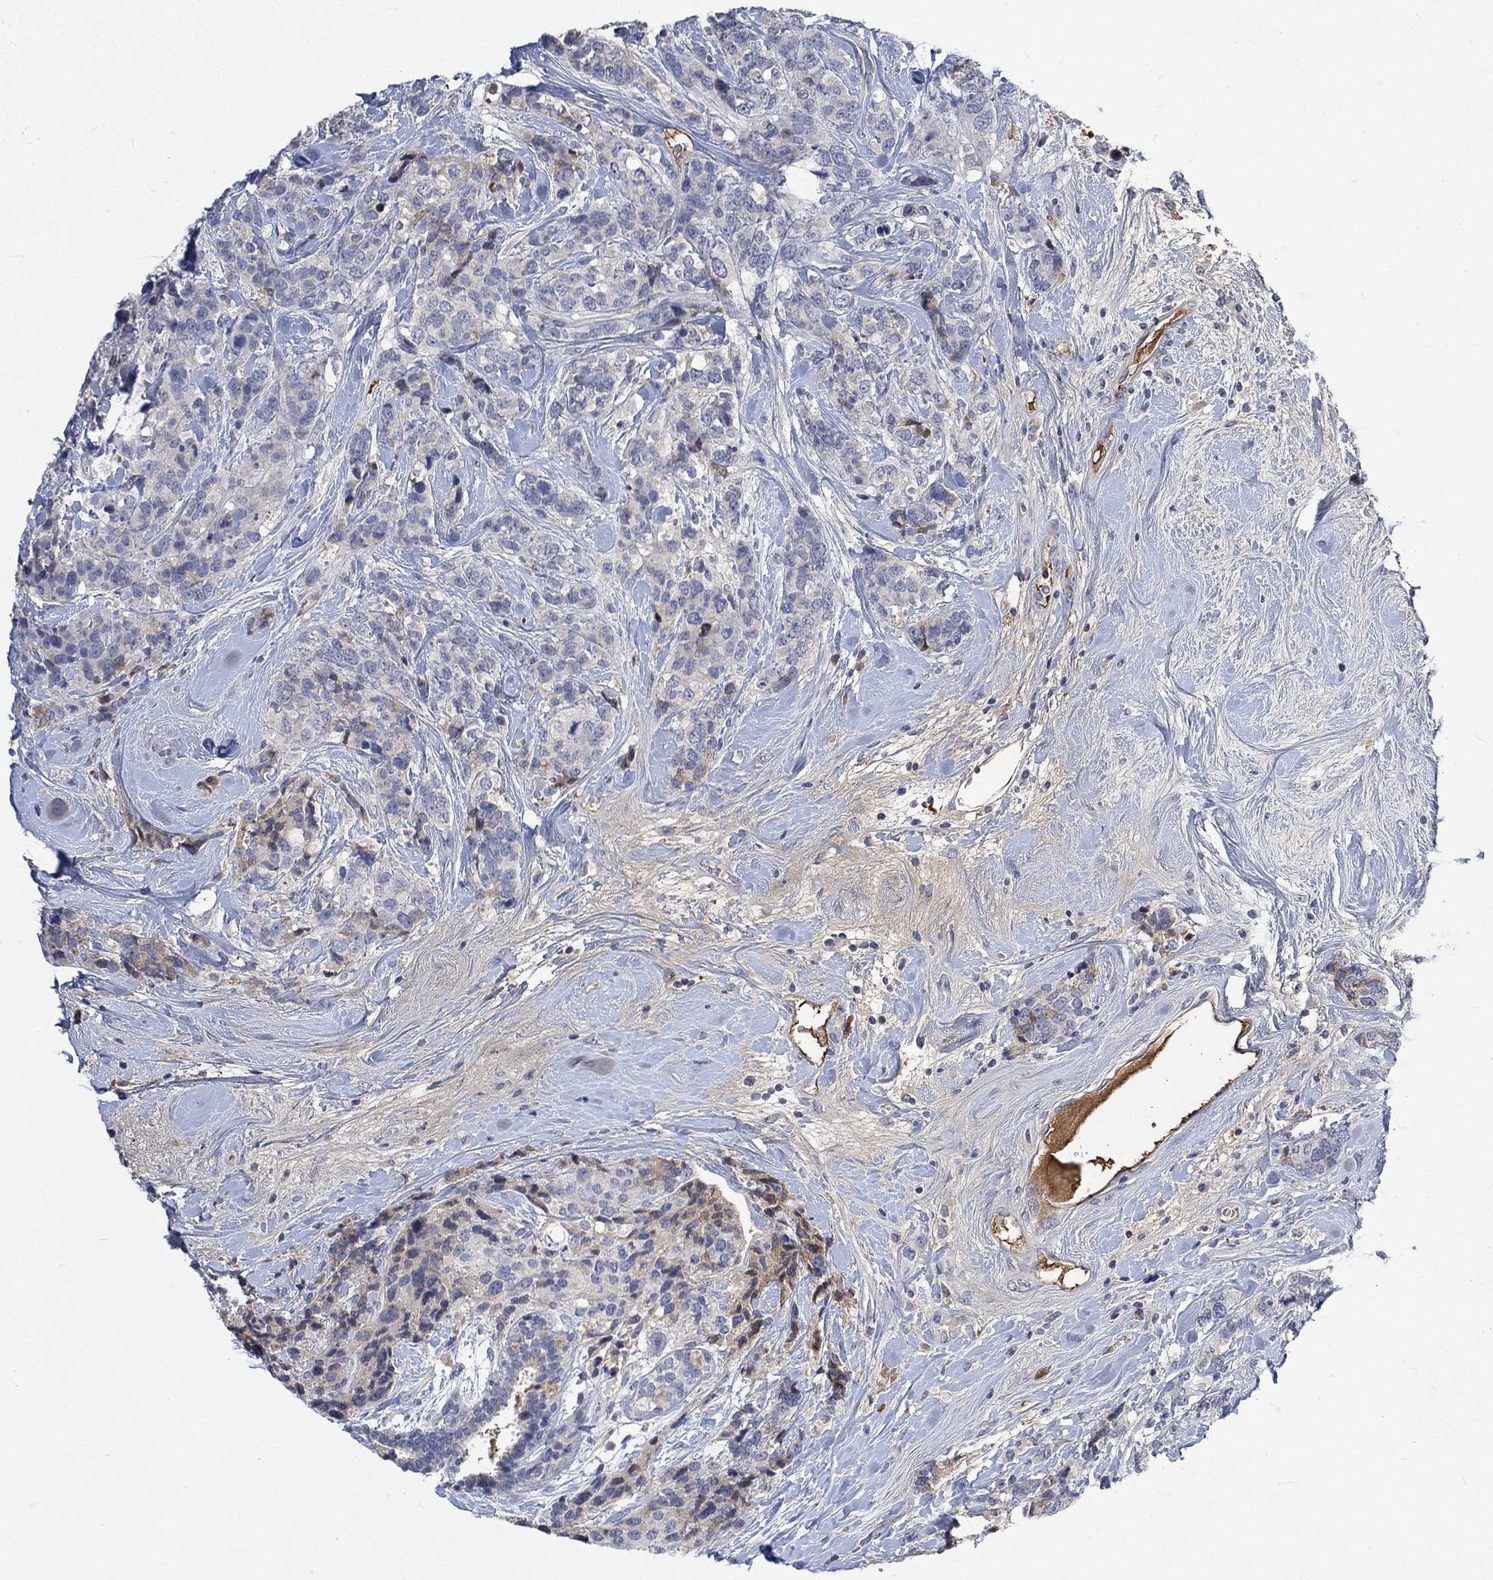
{"staining": {"intensity": "negative", "quantity": "none", "location": "none"}, "tissue": "breast cancer", "cell_type": "Tumor cells", "image_type": "cancer", "snomed": [{"axis": "morphology", "description": "Lobular carcinoma"}, {"axis": "topography", "description": "Breast"}], "caption": "There is no significant positivity in tumor cells of breast lobular carcinoma.", "gene": "MSTN", "patient": {"sex": "female", "age": 59}}